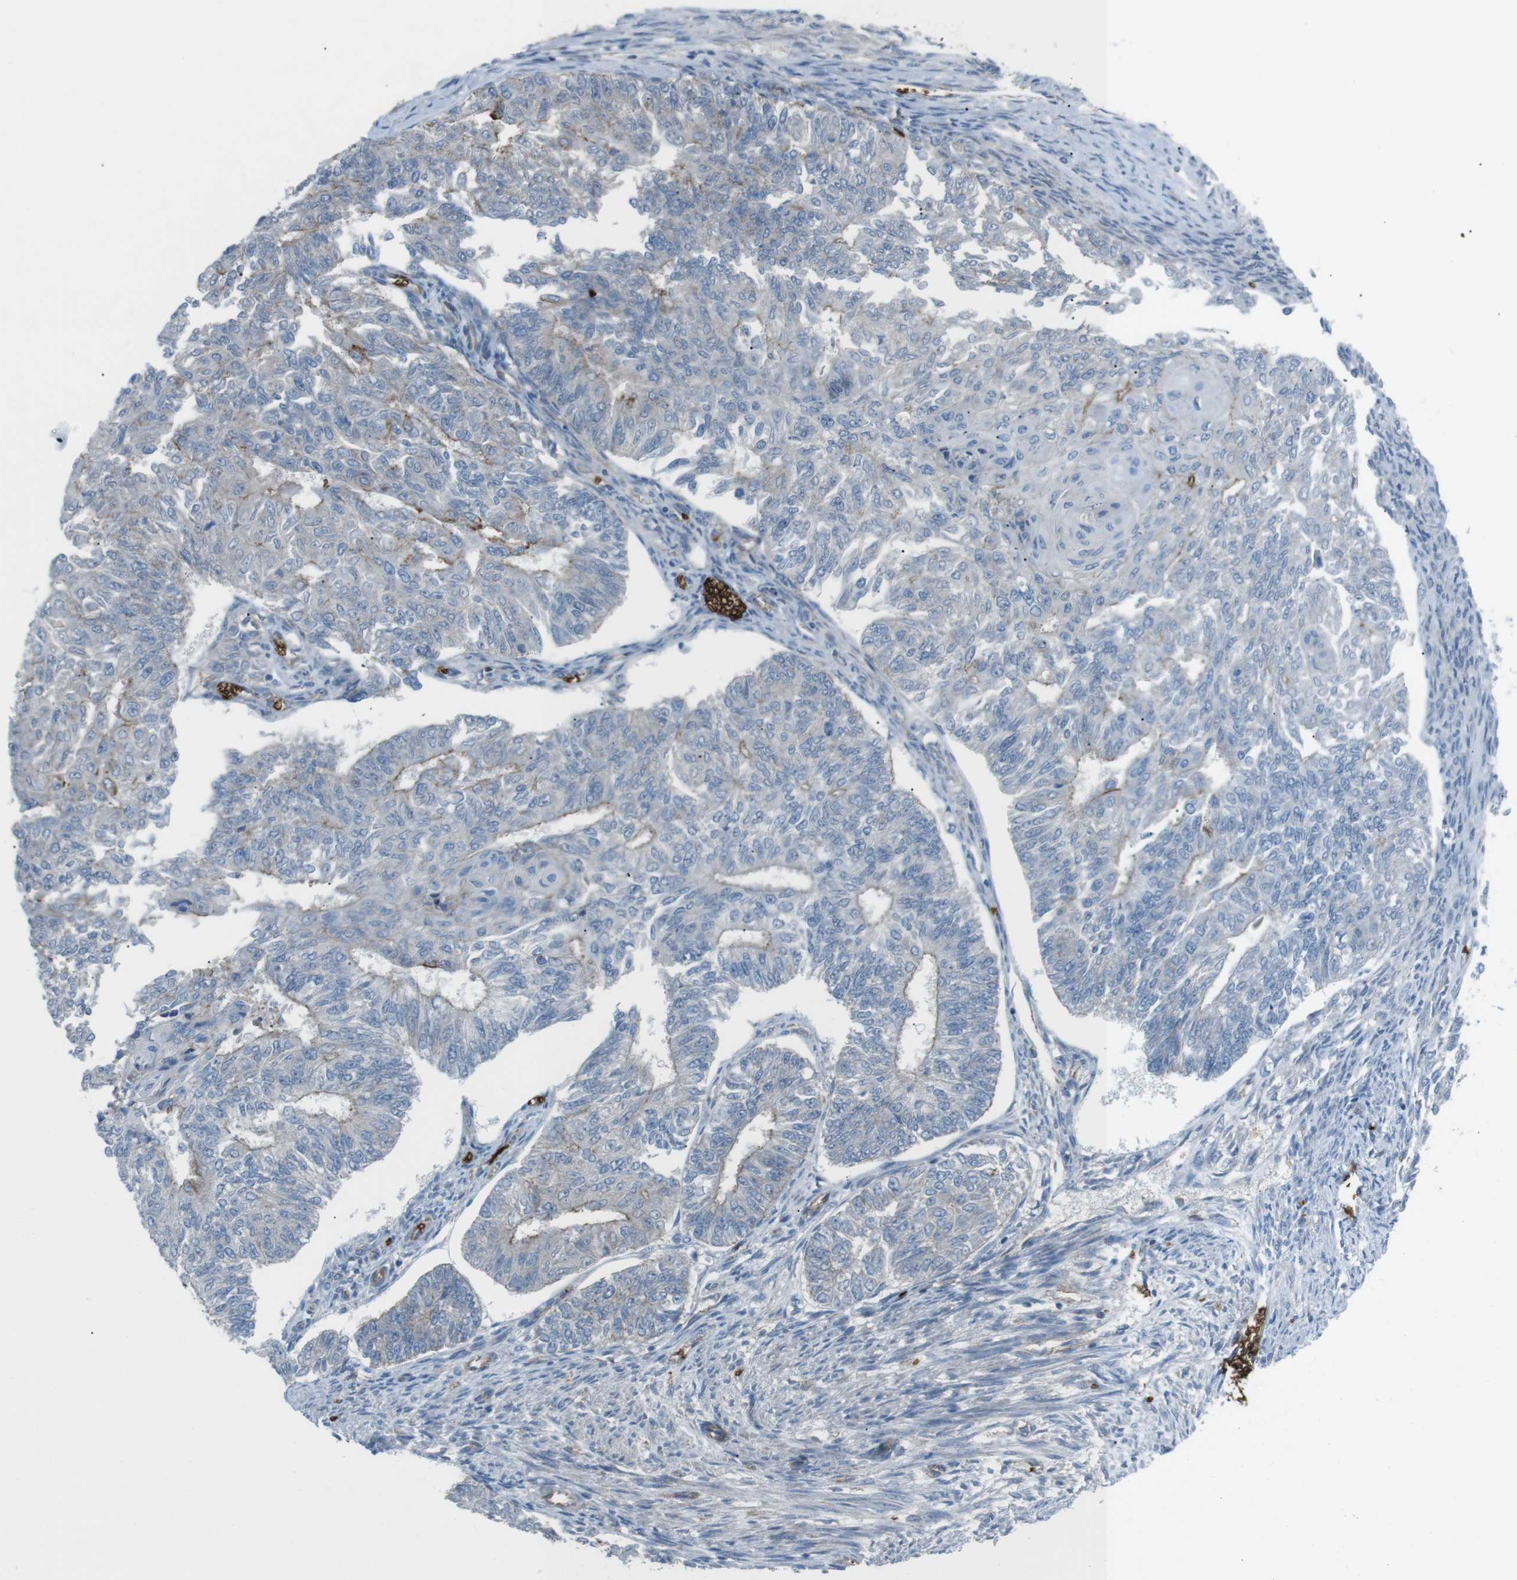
{"staining": {"intensity": "negative", "quantity": "none", "location": "none"}, "tissue": "endometrial cancer", "cell_type": "Tumor cells", "image_type": "cancer", "snomed": [{"axis": "morphology", "description": "Adenocarcinoma, NOS"}, {"axis": "topography", "description": "Endometrium"}], "caption": "An image of endometrial cancer stained for a protein reveals no brown staining in tumor cells.", "gene": "SPTA1", "patient": {"sex": "female", "age": 32}}